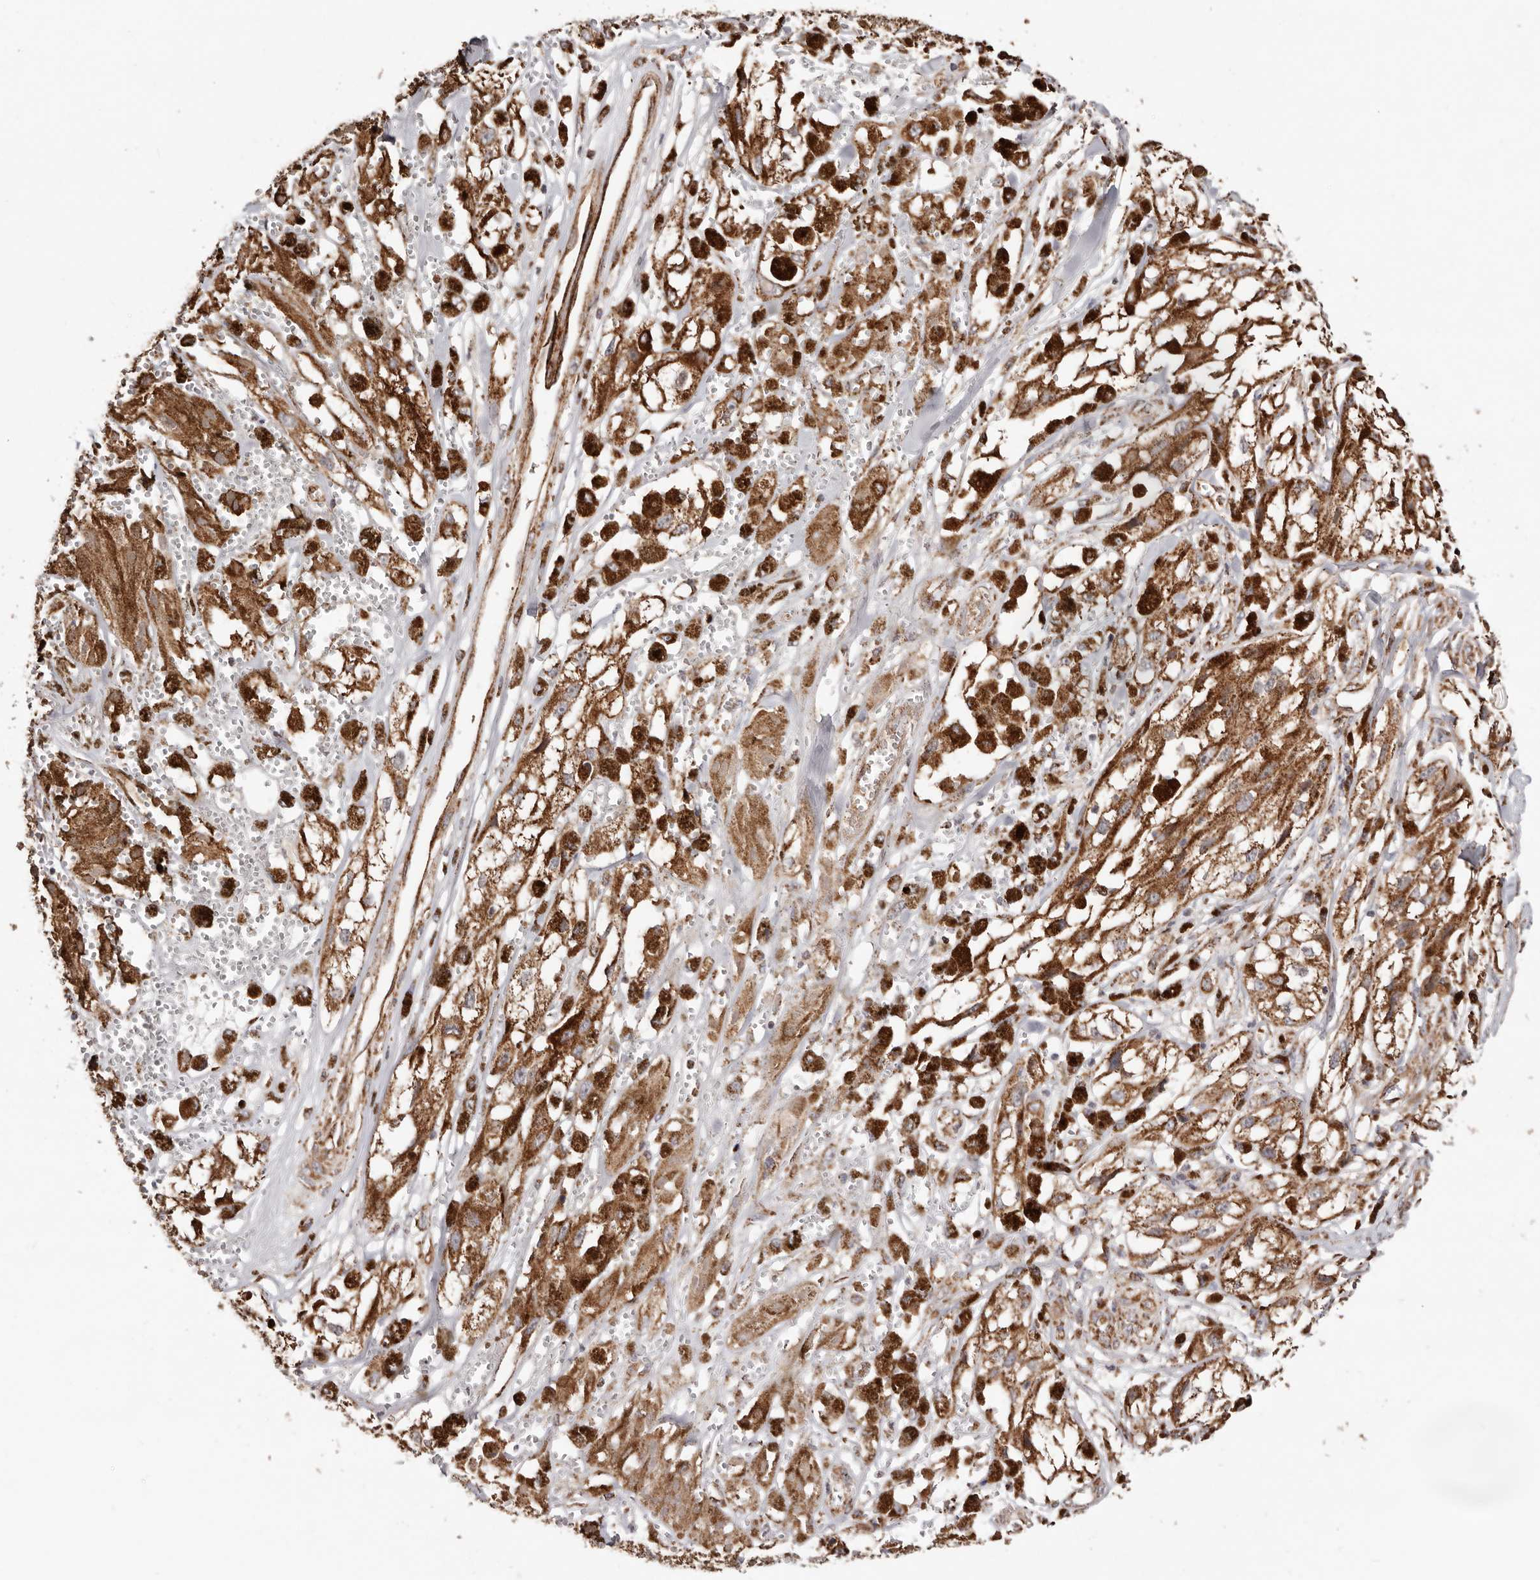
{"staining": {"intensity": "moderate", "quantity": ">75%", "location": "cytoplasmic/membranous"}, "tissue": "melanoma", "cell_type": "Tumor cells", "image_type": "cancer", "snomed": [{"axis": "morphology", "description": "Malignant melanoma, NOS"}, {"axis": "topography", "description": "Skin"}], "caption": "The image demonstrates immunohistochemical staining of malignant melanoma. There is moderate cytoplasmic/membranous expression is seen in about >75% of tumor cells.", "gene": "PRKACB", "patient": {"sex": "male", "age": 88}}